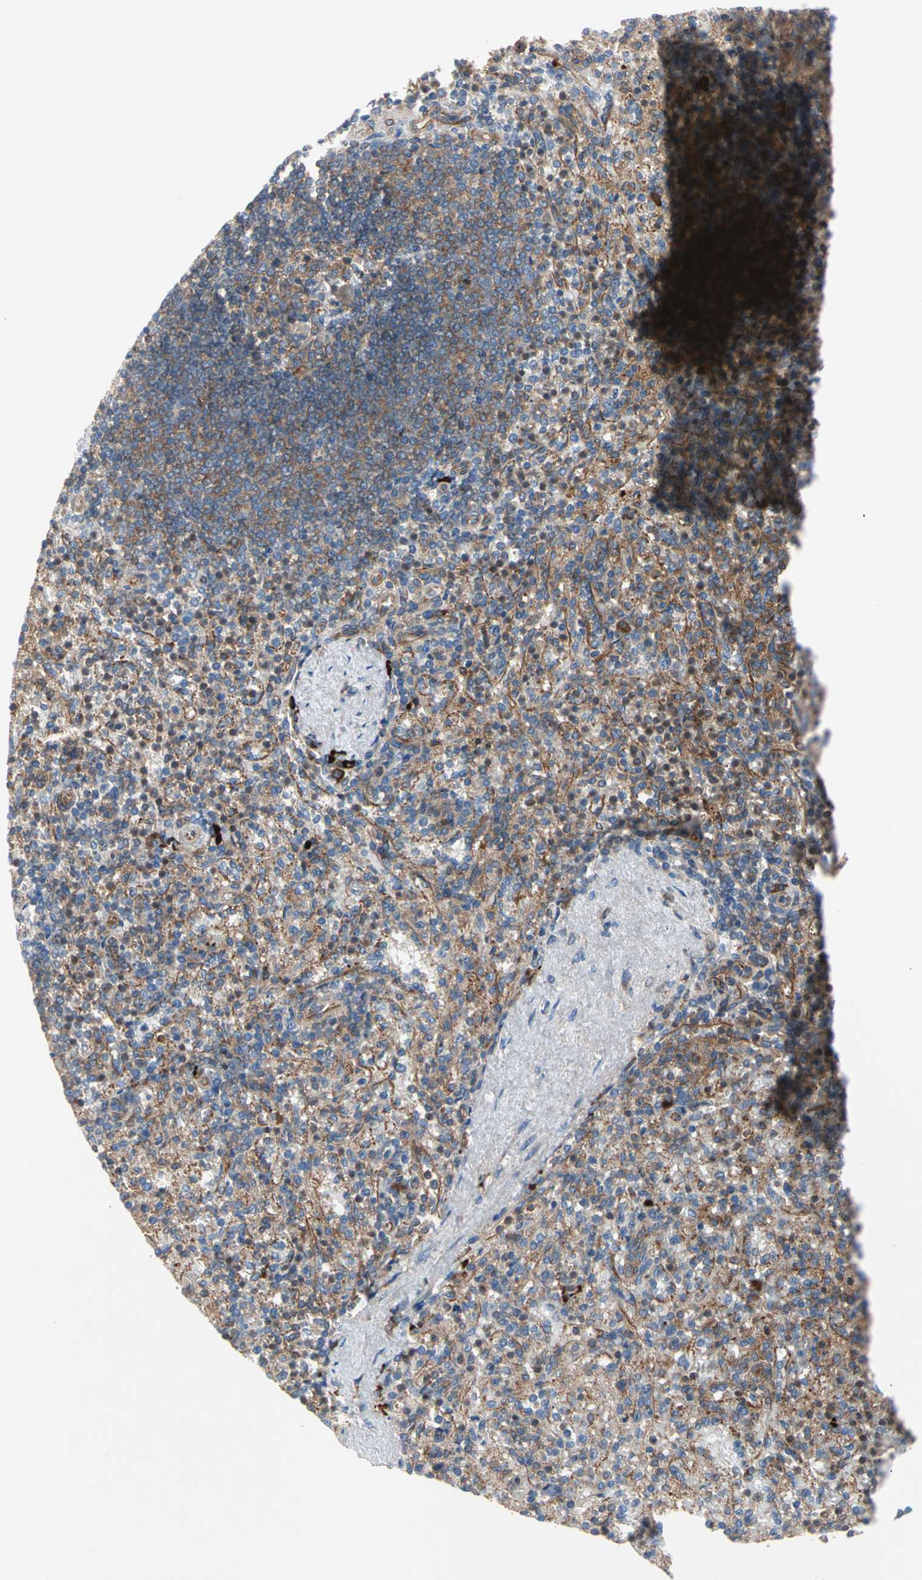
{"staining": {"intensity": "strong", "quantity": ">75%", "location": "cytoplasmic/membranous"}, "tissue": "spleen", "cell_type": "Cells in red pulp", "image_type": "normal", "snomed": [{"axis": "morphology", "description": "Normal tissue, NOS"}, {"axis": "topography", "description": "Spleen"}], "caption": "Spleen stained with IHC shows strong cytoplasmic/membranous expression in about >75% of cells in red pulp. The protein of interest is stained brown, and the nuclei are stained in blue (DAB IHC with brightfield microscopy, high magnification).", "gene": "ROCK1", "patient": {"sex": "female", "age": 74}}